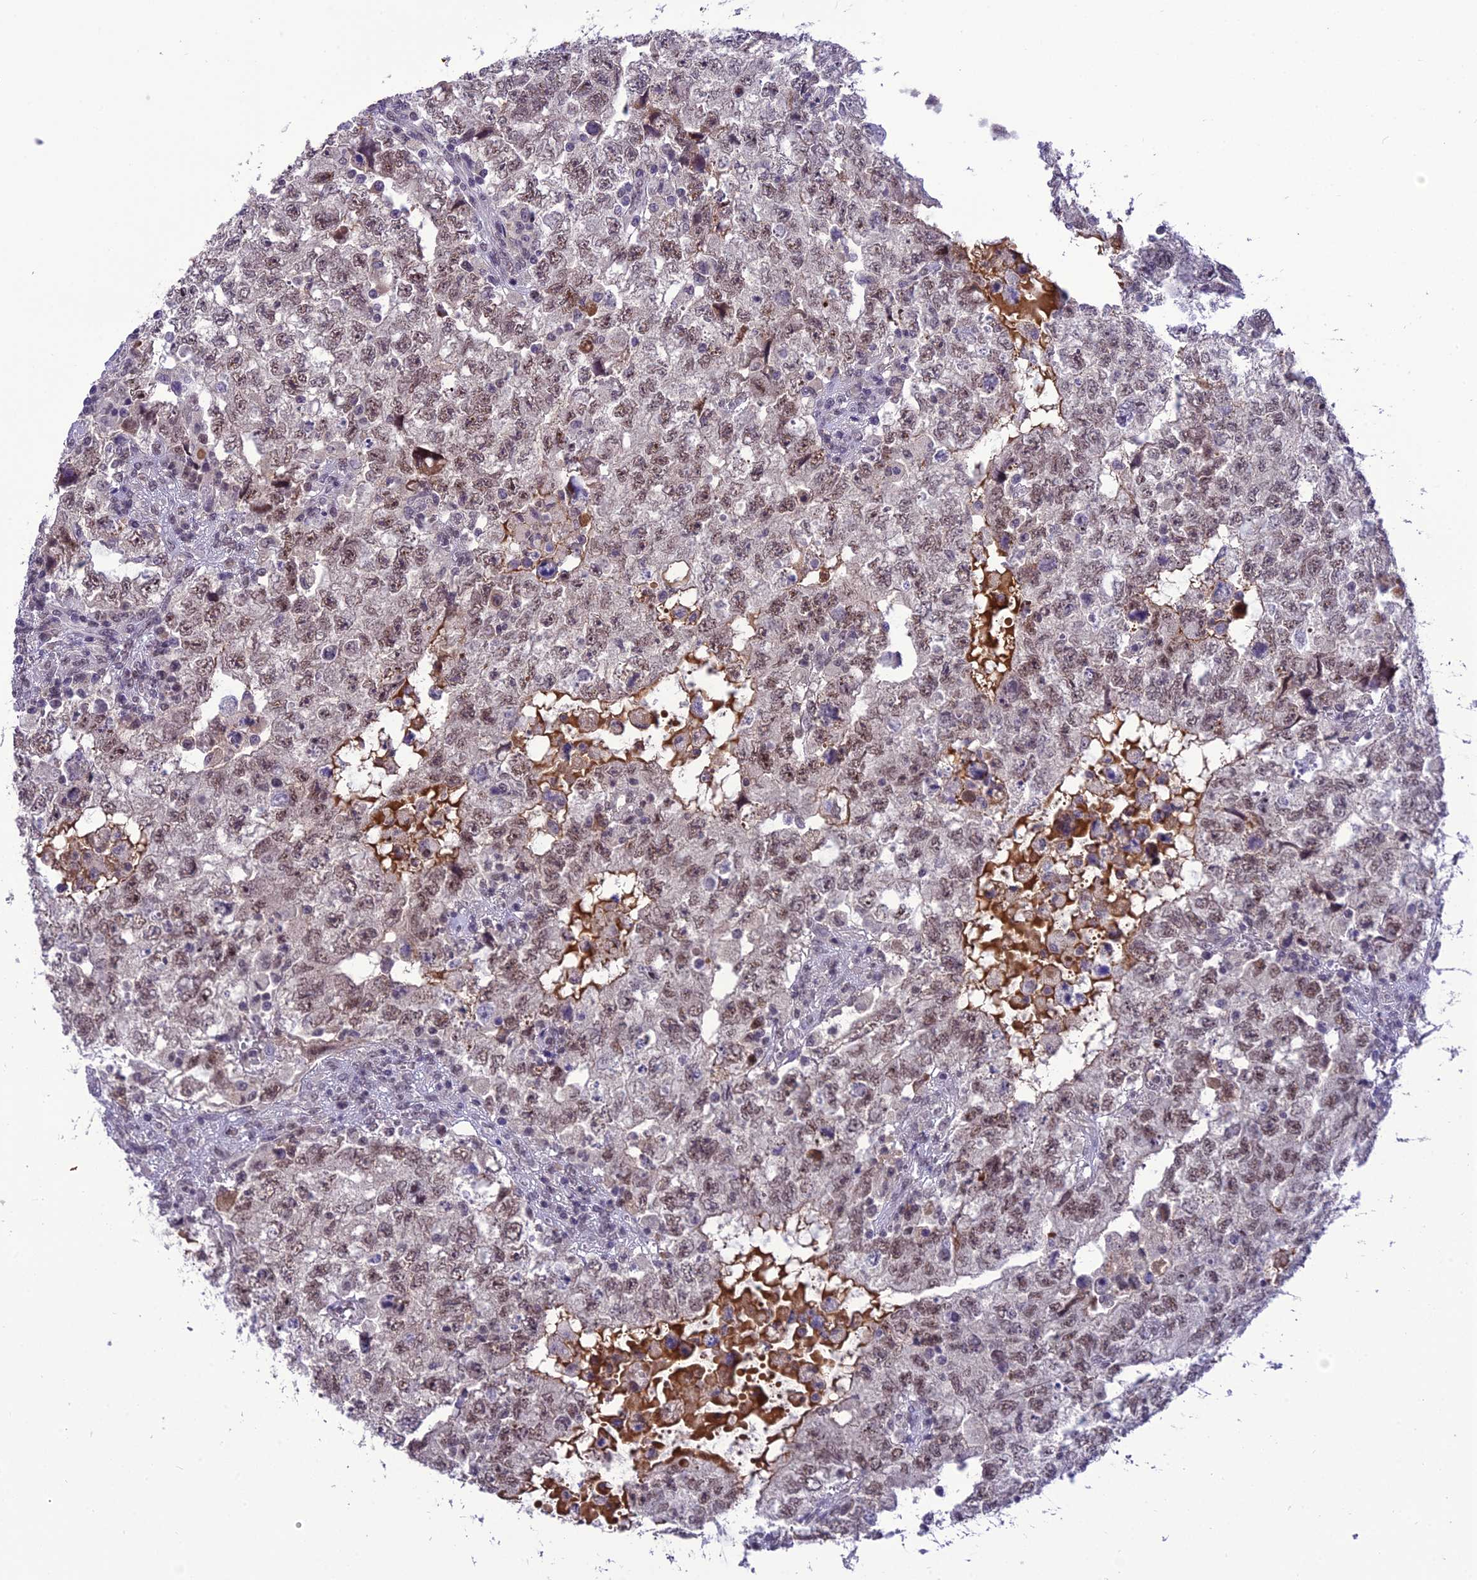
{"staining": {"intensity": "moderate", "quantity": ">75%", "location": "nuclear"}, "tissue": "testis cancer", "cell_type": "Tumor cells", "image_type": "cancer", "snomed": [{"axis": "morphology", "description": "Carcinoma, Embryonal, NOS"}, {"axis": "topography", "description": "Testis"}], "caption": "Testis cancer stained with immunohistochemistry (IHC) displays moderate nuclear expression in approximately >75% of tumor cells.", "gene": "SH3RF3", "patient": {"sex": "male", "age": 36}}